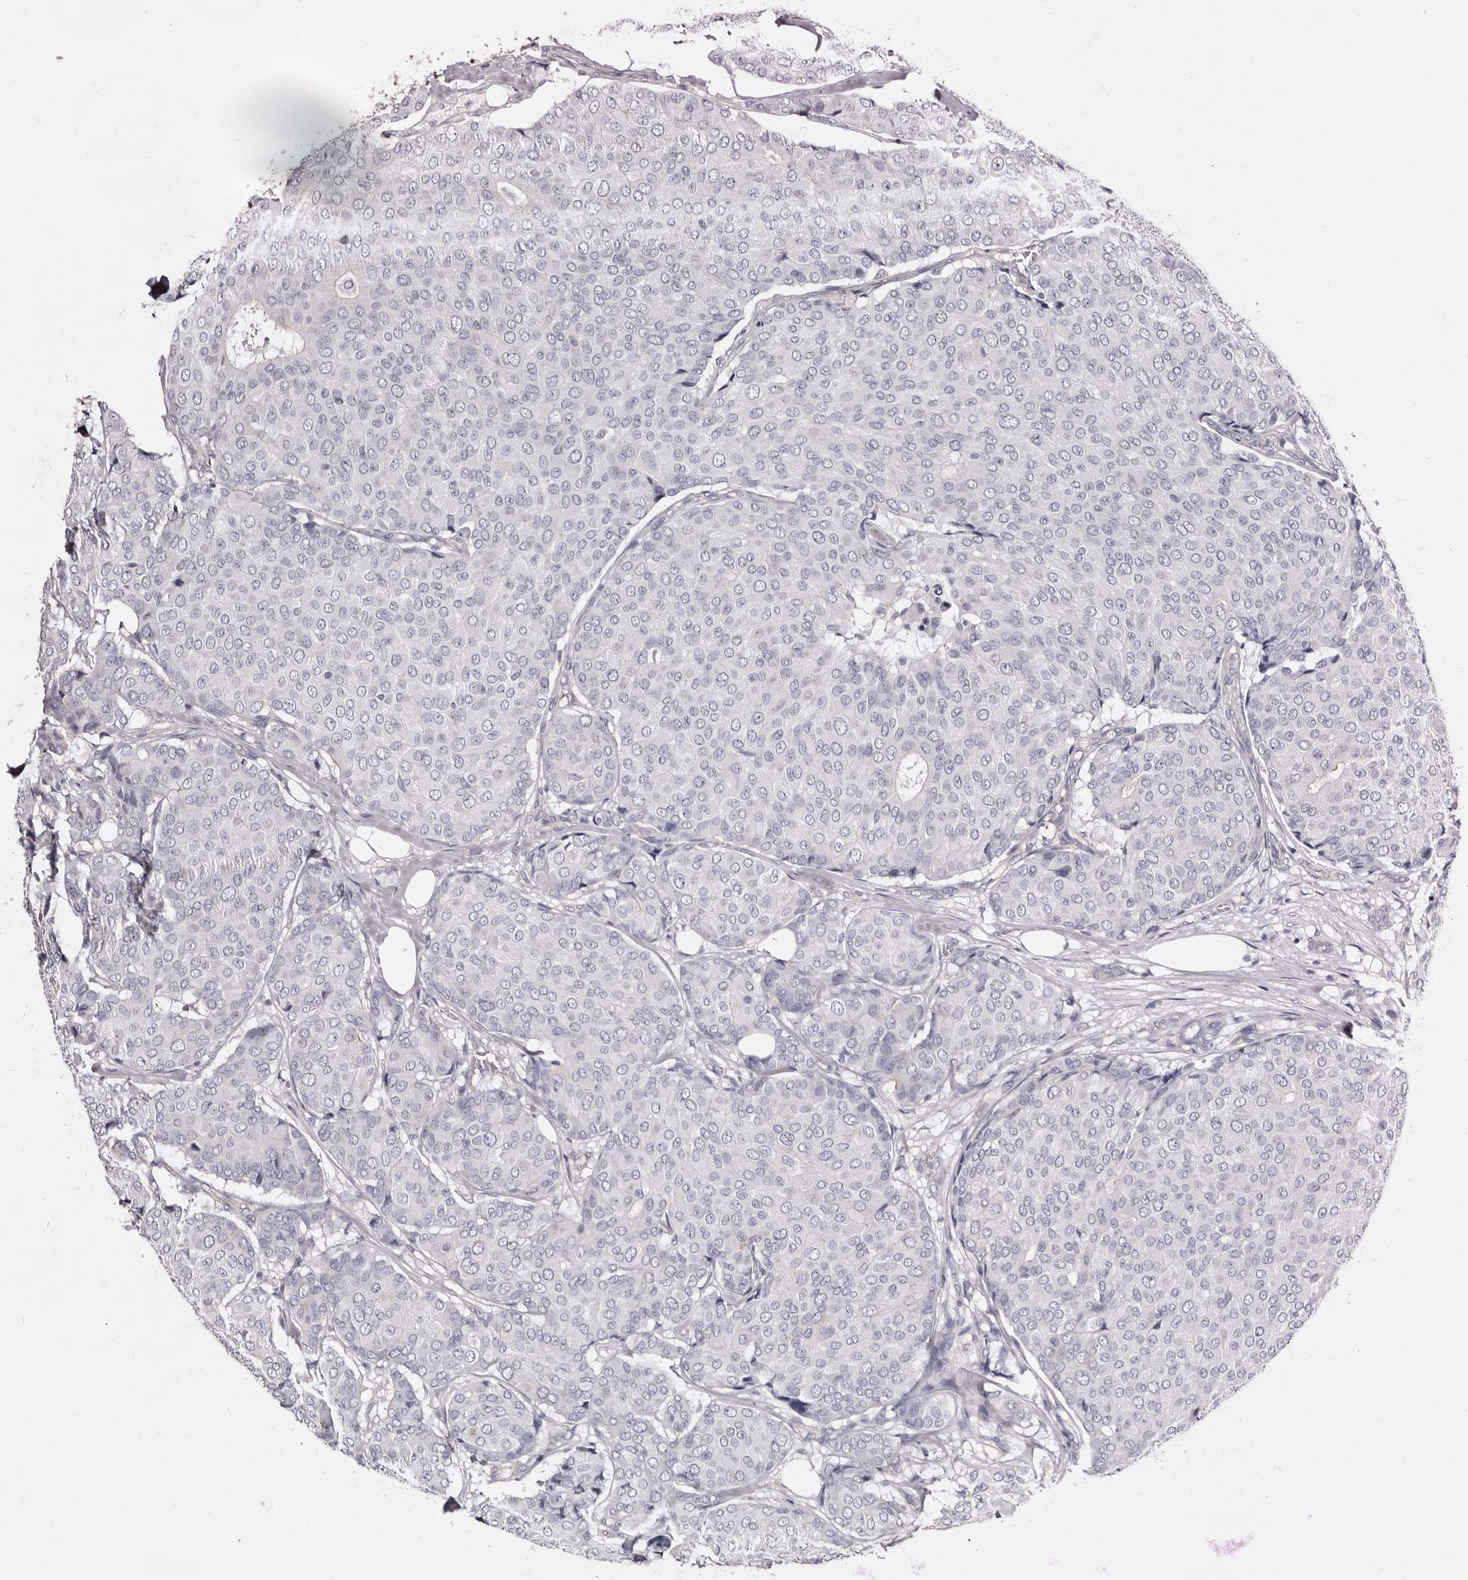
{"staining": {"intensity": "negative", "quantity": "none", "location": "none"}, "tissue": "breast cancer", "cell_type": "Tumor cells", "image_type": "cancer", "snomed": [{"axis": "morphology", "description": "Duct carcinoma"}, {"axis": "topography", "description": "Breast"}], "caption": "This is a image of immunohistochemistry staining of breast invasive ductal carcinoma, which shows no expression in tumor cells.", "gene": "LAD1", "patient": {"sex": "female", "age": 75}}